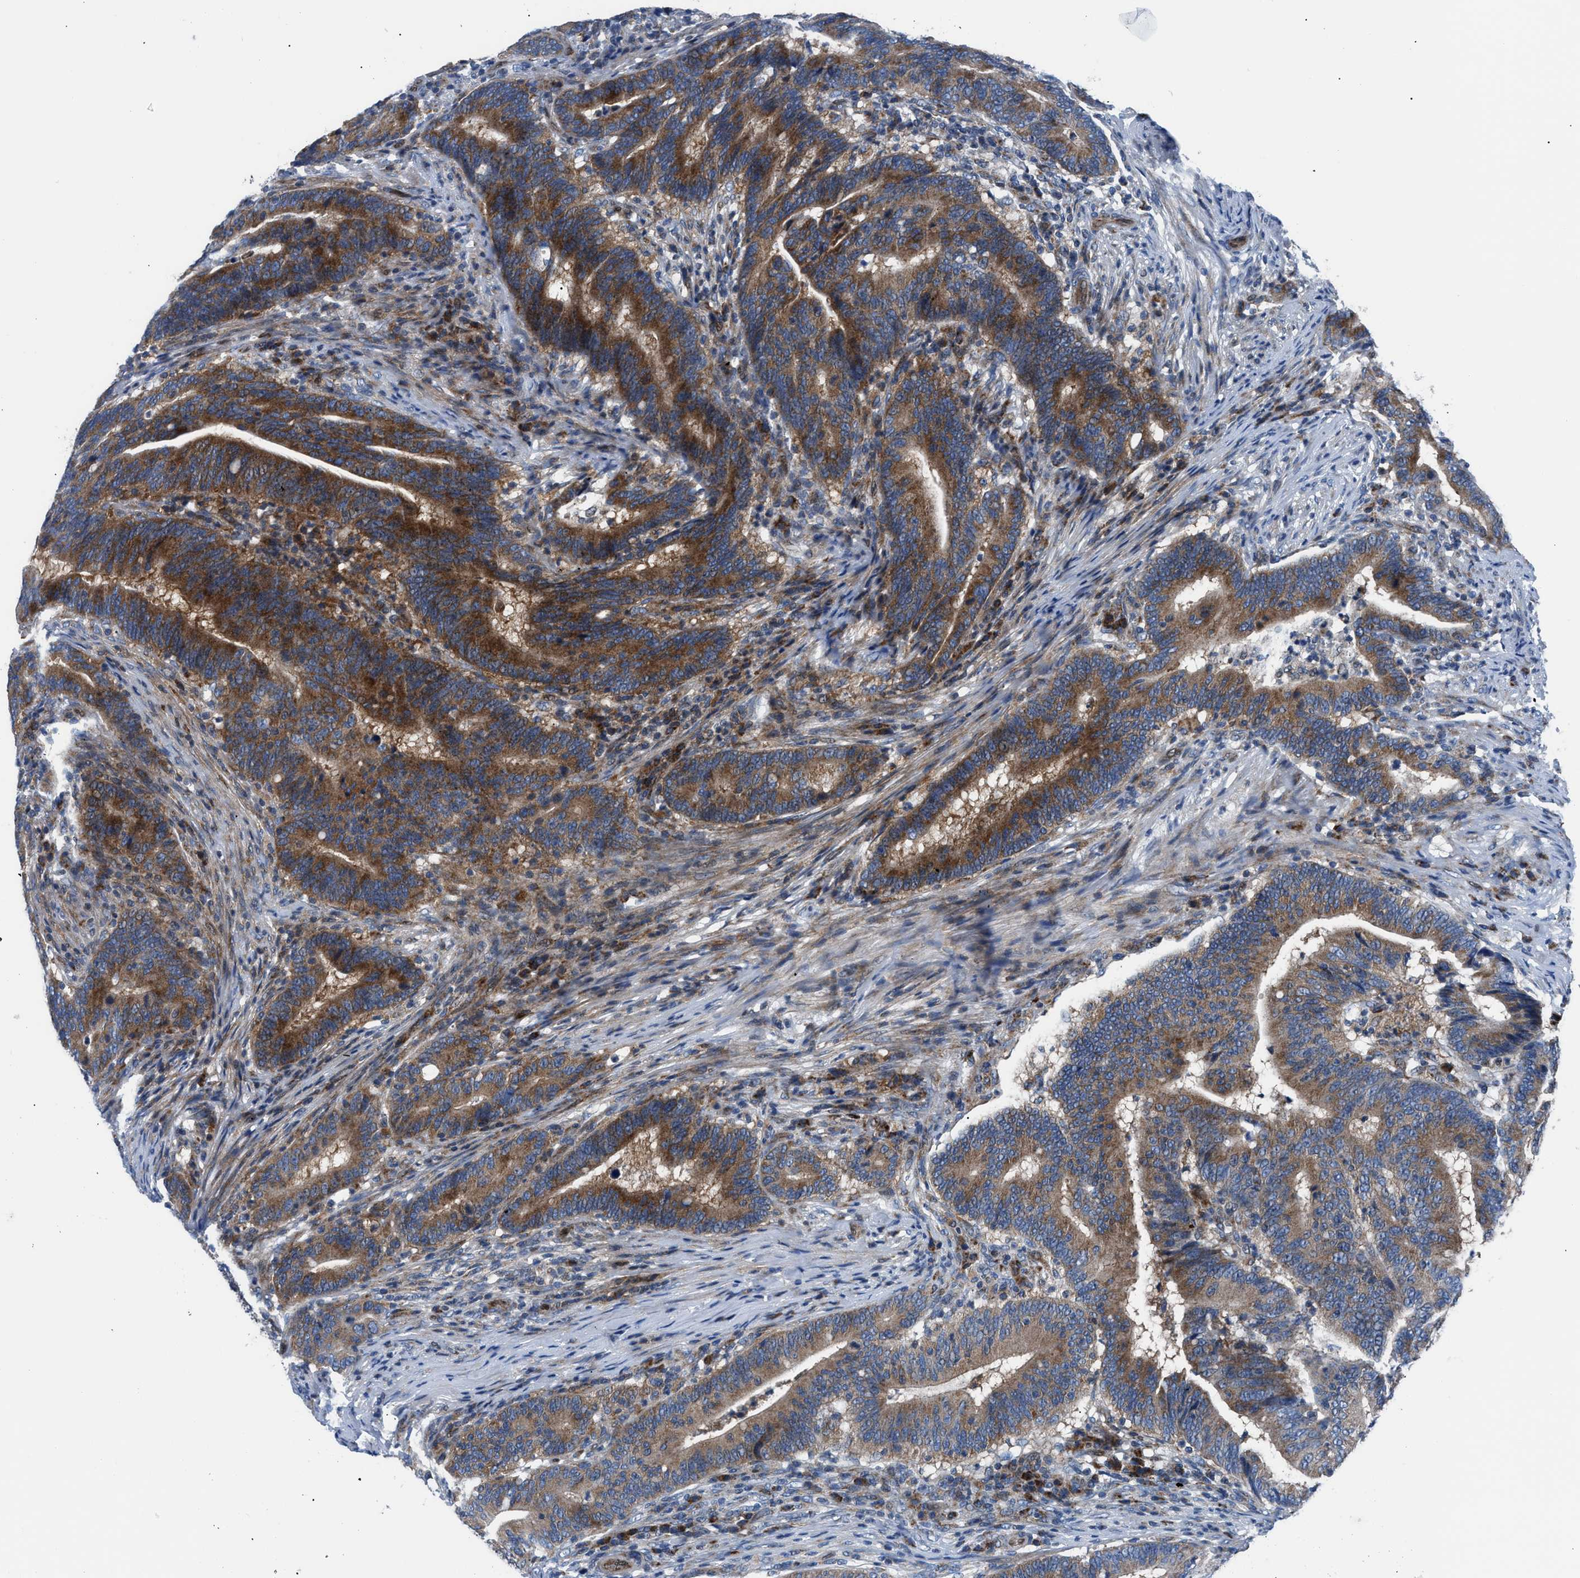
{"staining": {"intensity": "strong", "quantity": ">75%", "location": "cytoplasmic/membranous"}, "tissue": "colorectal cancer", "cell_type": "Tumor cells", "image_type": "cancer", "snomed": [{"axis": "morphology", "description": "Normal tissue, NOS"}, {"axis": "morphology", "description": "Adenocarcinoma, NOS"}, {"axis": "topography", "description": "Colon"}], "caption": "Adenocarcinoma (colorectal) tissue shows strong cytoplasmic/membranous expression in about >75% of tumor cells", "gene": "LMO2", "patient": {"sex": "female", "age": 66}}